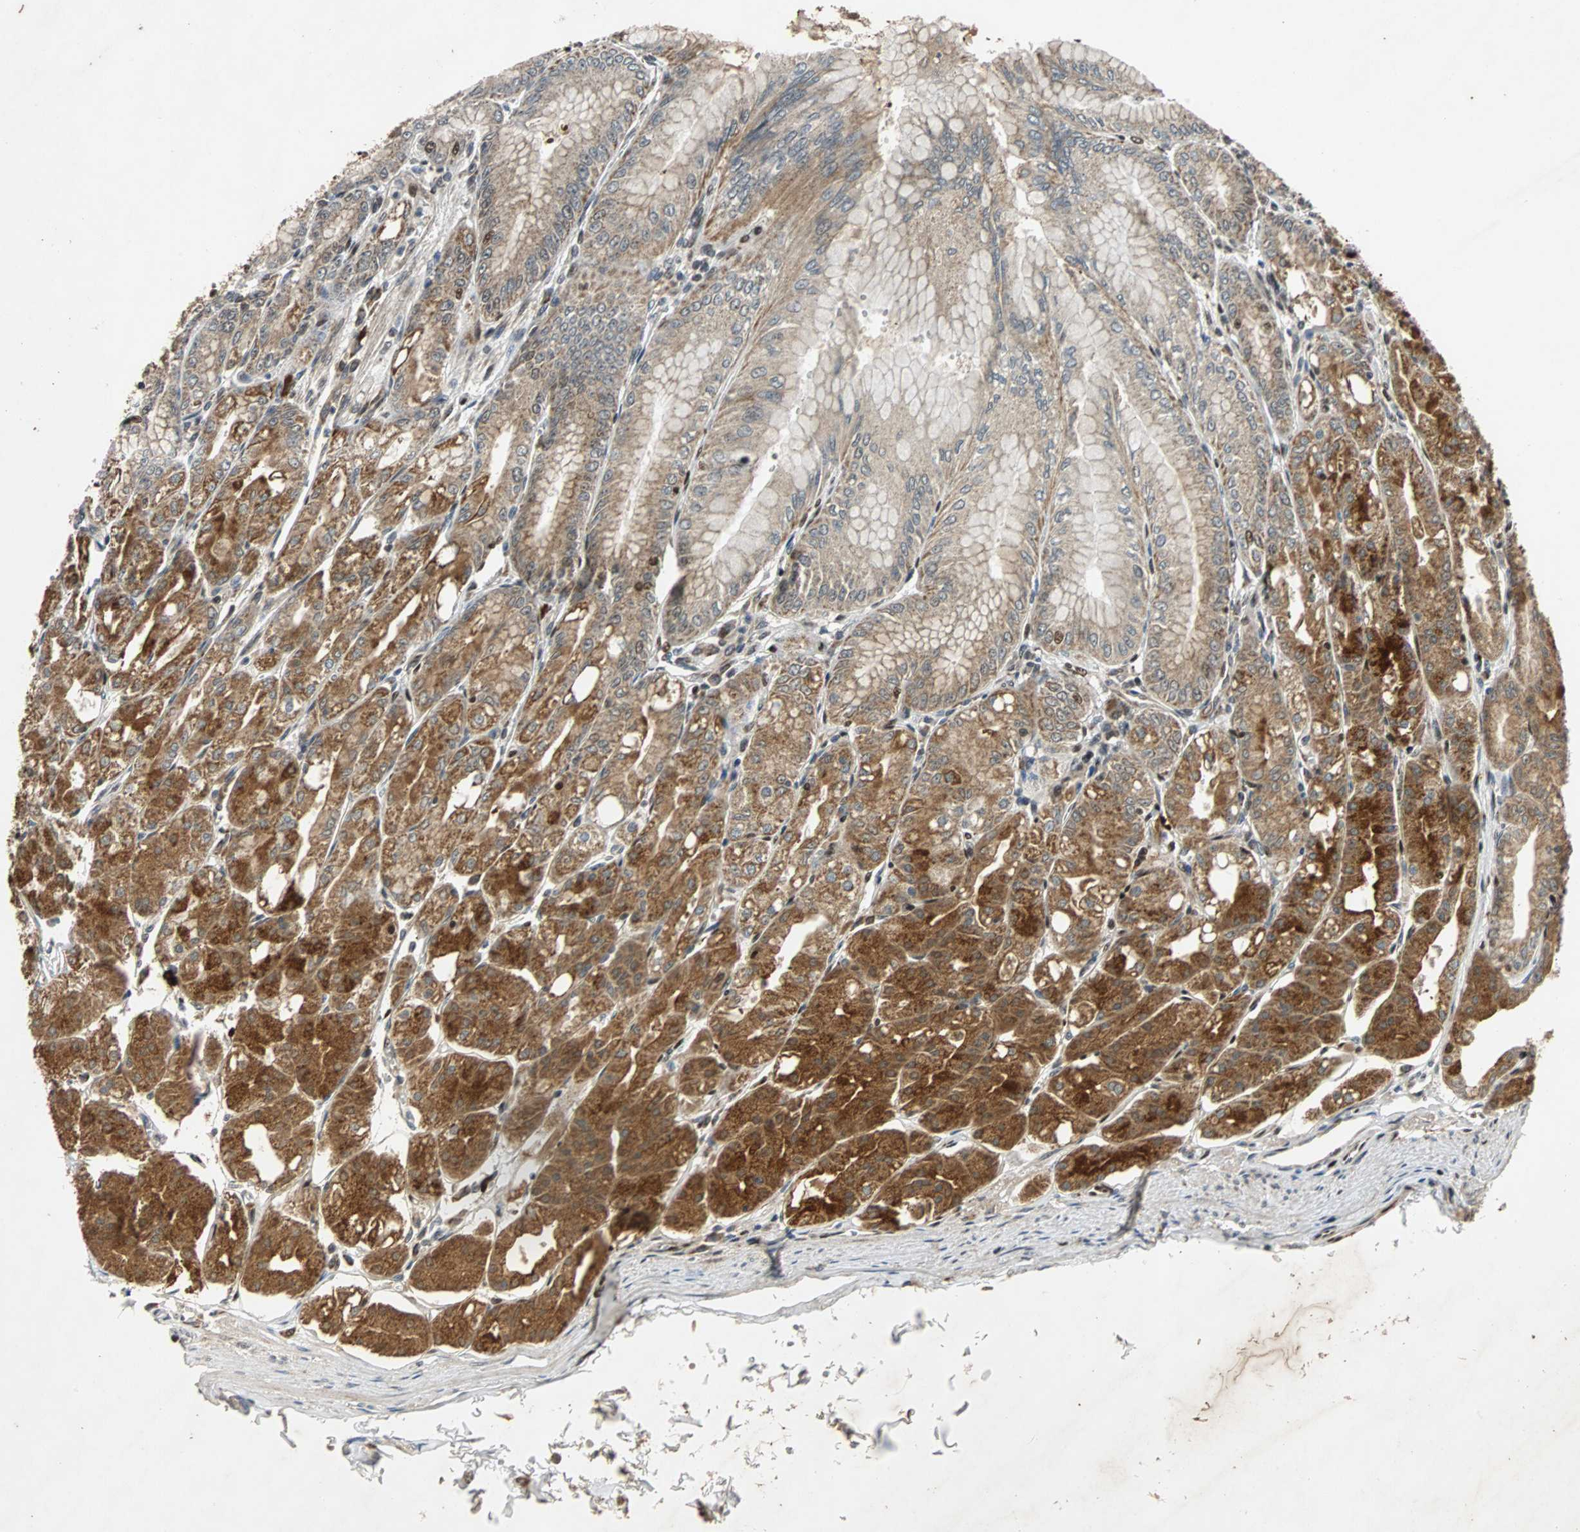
{"staining": {"intensity": "strong", "quantity": ">75%", "location": "cytoplasmic/membranous,nuclear"}, "tissue": "stomach", "cell_type": "Glandular cells", "image_type": "normal", "snomed": [{"axis": "morphology", "description": "Normal tissue, NOS"}, {"axis": "topography", "description": "Stomach, lower"}], "caption": "Strong cytoplasmic/membranous,nuclear staining for a protein is appreciated in about >75% of glandular cells of unremarkable stomach using immunohistochemistry.", "gene": "TAF5", "patient": {"sex": "male", "age": 71}}